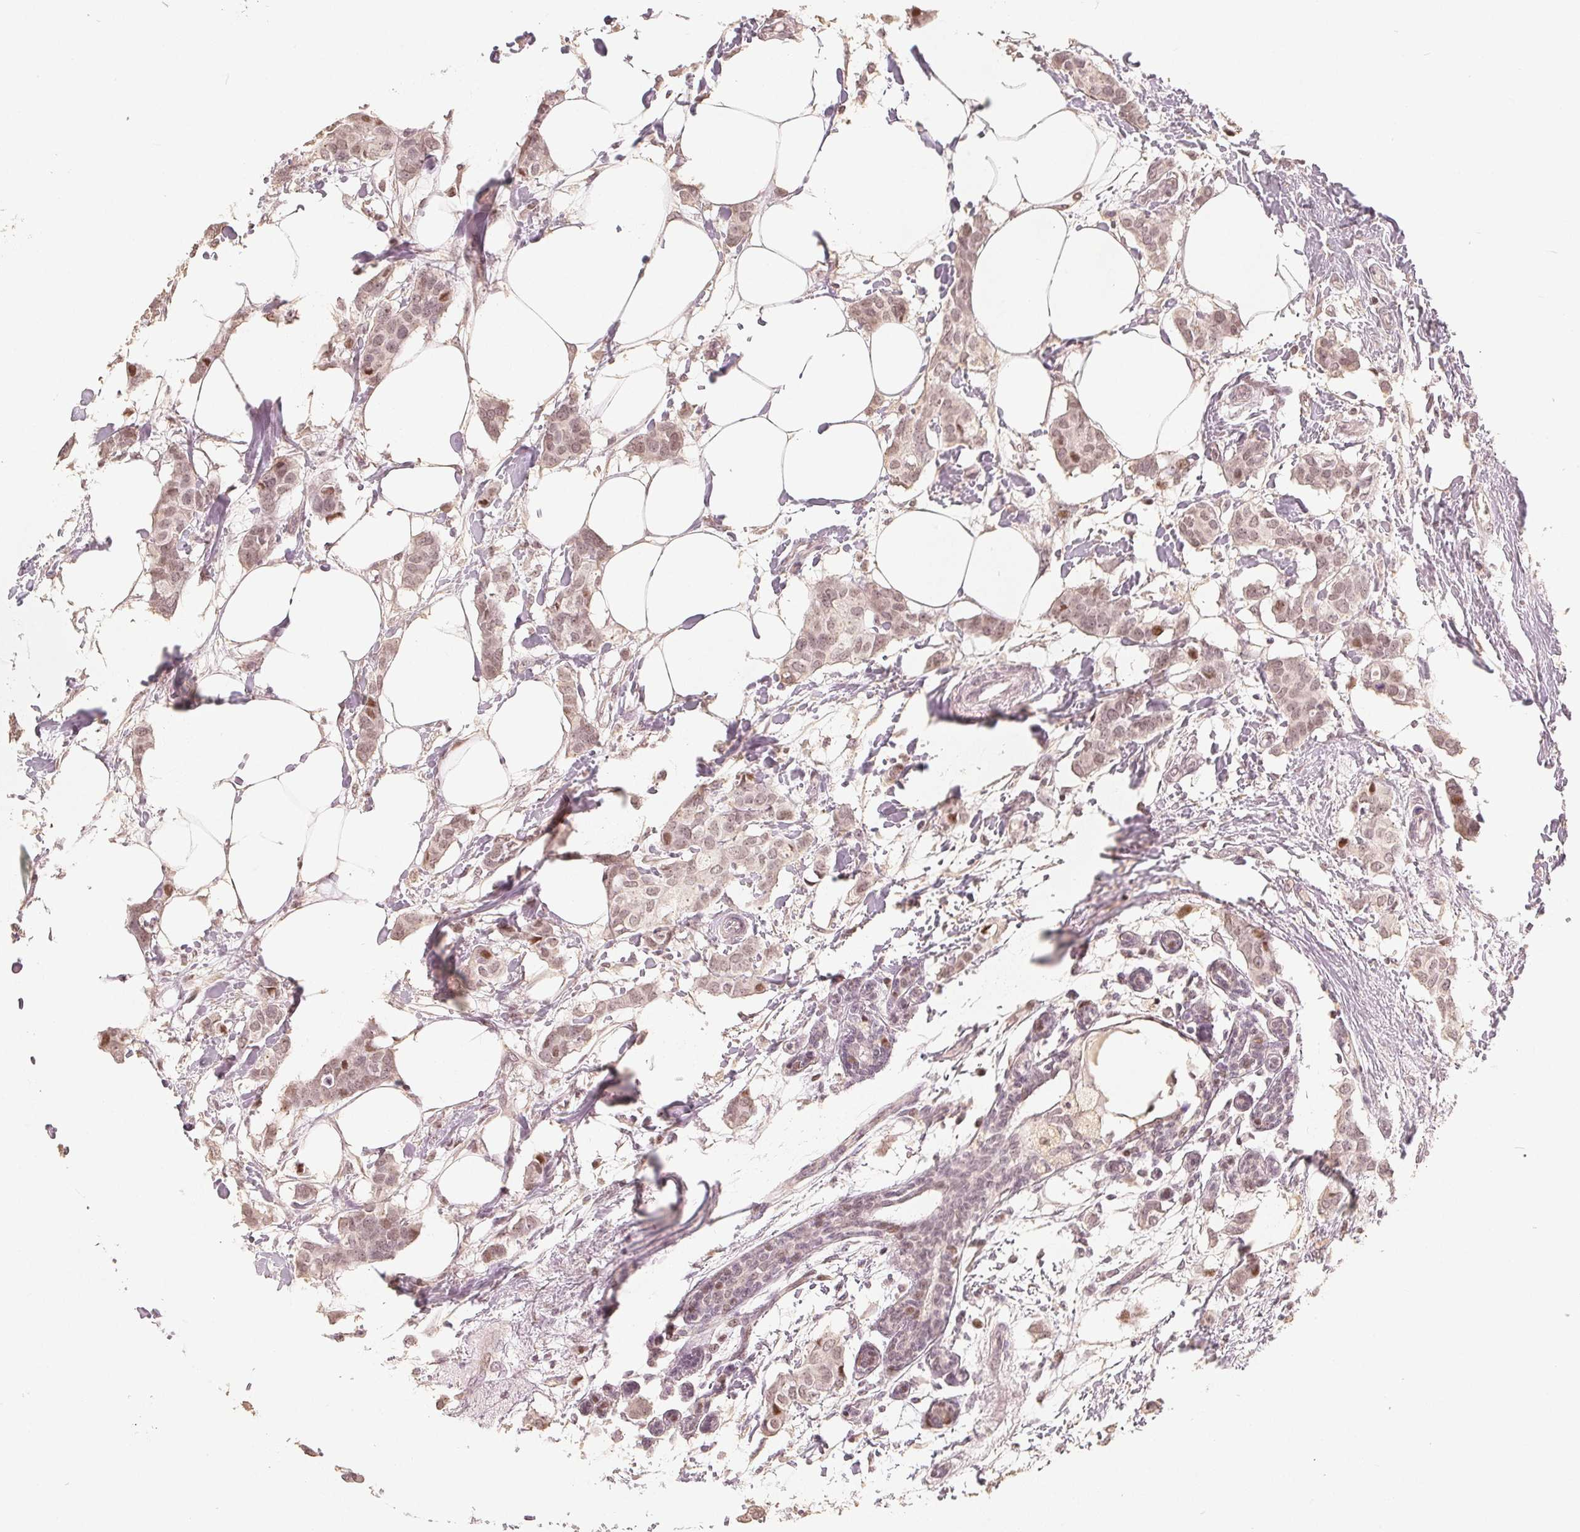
{"staining": {"intensity": "weak", "quantity": ">75%", "location": "nuclear"}, "tissue": "breast cancer", "cell_type": "Tumor cells", "image_type": "cancer", "snomed": [{"axis": "morphology", "description": "Duct carcinoma"}, {"axis": "topography", "description": "Breast"}], "caption": "Immunohistochemical staining of human breast cancer (infiltrating ductal carcinoma) demonstrates low levels of weak nuclear protein expression in approximately >75% of tumor cells.", "gene": "CCDC138", "patient": {"sex": "female", "age": 62}}